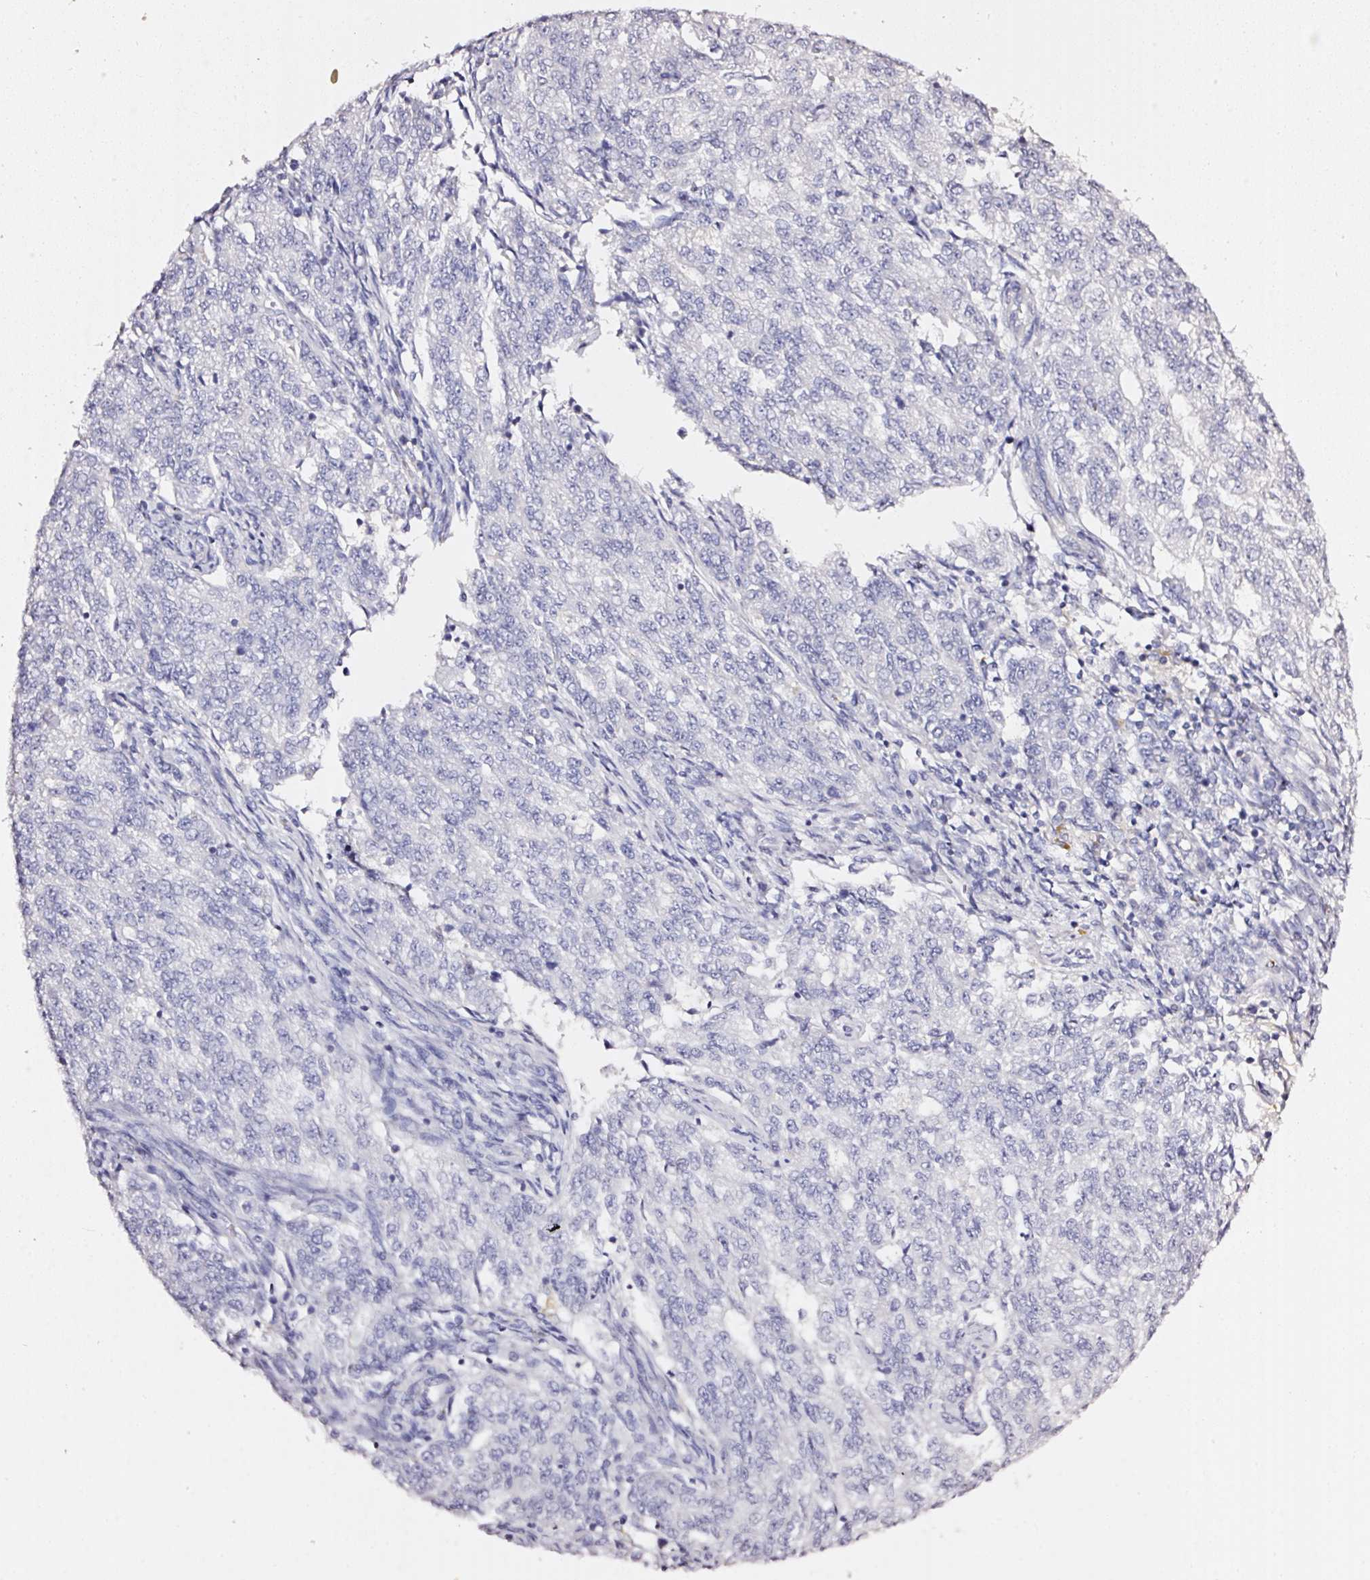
{"staining": {"intensity": "negative", "quantity": "none", "location": "none"}, "tissue": "endometrial cancer", "cell_type": "Tumor cells", "image_type": "cancer", "snomed": [{"axis": "morphology", "description": "Adenocarcinoma, NOS"}, {"axis": "topography", "description": "Endometrium"}], "caption": "Immunohistochemistry (IHC) histopathology image of endometrial adenocarcinoma stained for a protein (brown), which demonstrates no expression in tumor cells.", "gene": "CYB561A3", "patient": {"sex": "female", "age": 50}}